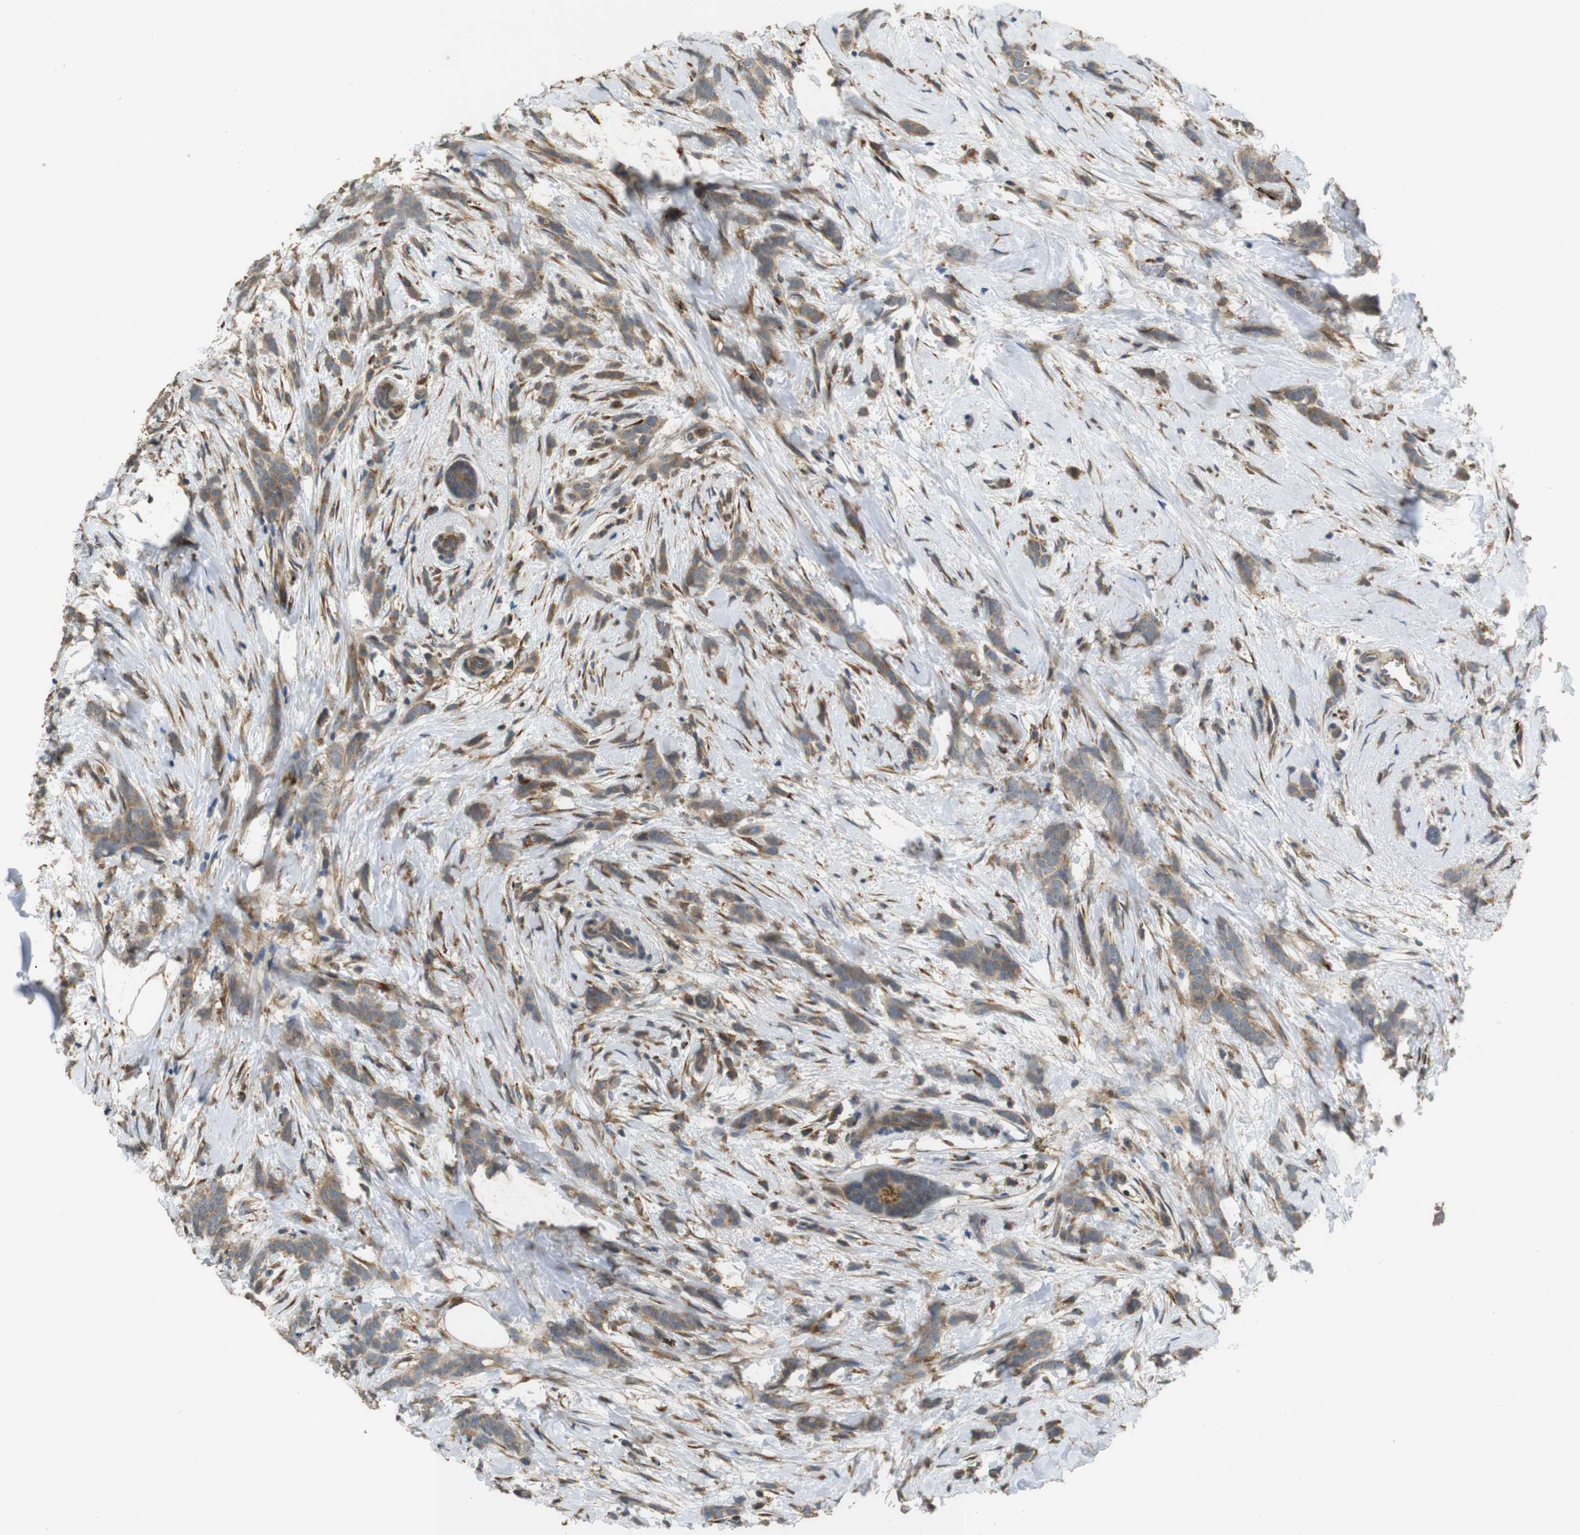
{"staining": {"intensity": "moderate", "quantity": ">75%", "location": "cytoplasmic/membranous"}, "tissue": "breast cancer", "cell_type": "Tumor cells", "image_type": "cancer", "snomed": [{"axis": "morphology", "description": "Lobular carcinoma, in situ"}, {"axis": "morphology", "description": "Lobular carcinoma"}, {"axis": "topography", "description": "Breast"}], "caption": "High-magnification brightfield microscopy of breast cancer stained with DAB (3,3'-diaminobenzidine) (brown) and counterstained with hematoxylin (blue). tumor cells exhibit moderate cytoplasmic/membranous expression is appreciated in approximately>75% of cells.", "gene": "ARHGAP24", "patient": {"sex": "female", "age": 41}}